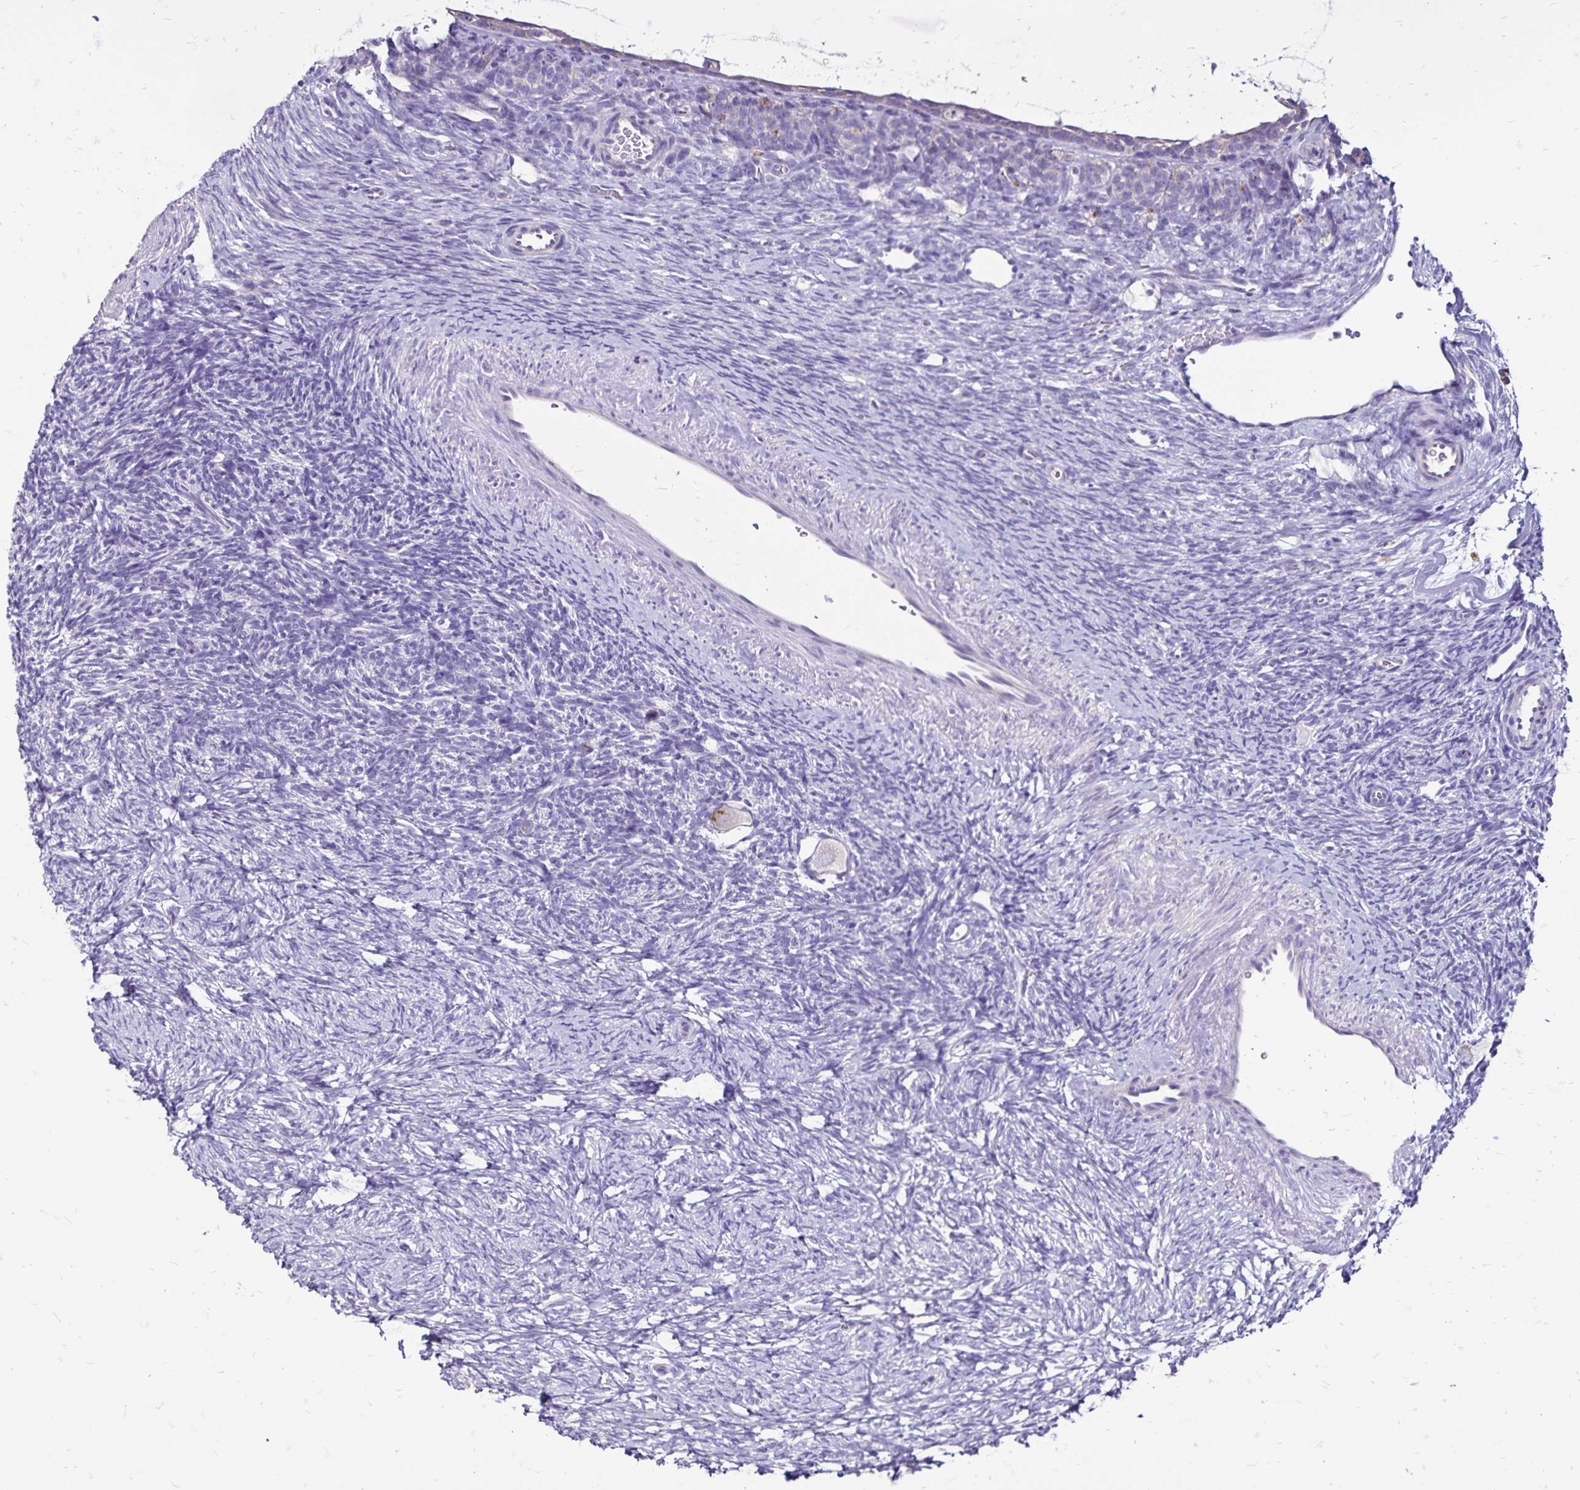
{"staining": {"intensity": "weak", "quantity": "<25%", "location": "cytoplasmic/membranous"}, "tissue": "ovary", "cell_type": "Follicle cells", "image_type": "normal", "snomed": [{"axis": "morphology", "description": "Normal tissue, NOS"}, {"axis": "topography", "description": "Ovary"}], "caption": "Protein analysis of benign ovary displays no significant expression in follicle cells. (DAB IHC, high magnification).", "gene": "EVPL", "patient": {"sex": "female", "age": 34}}